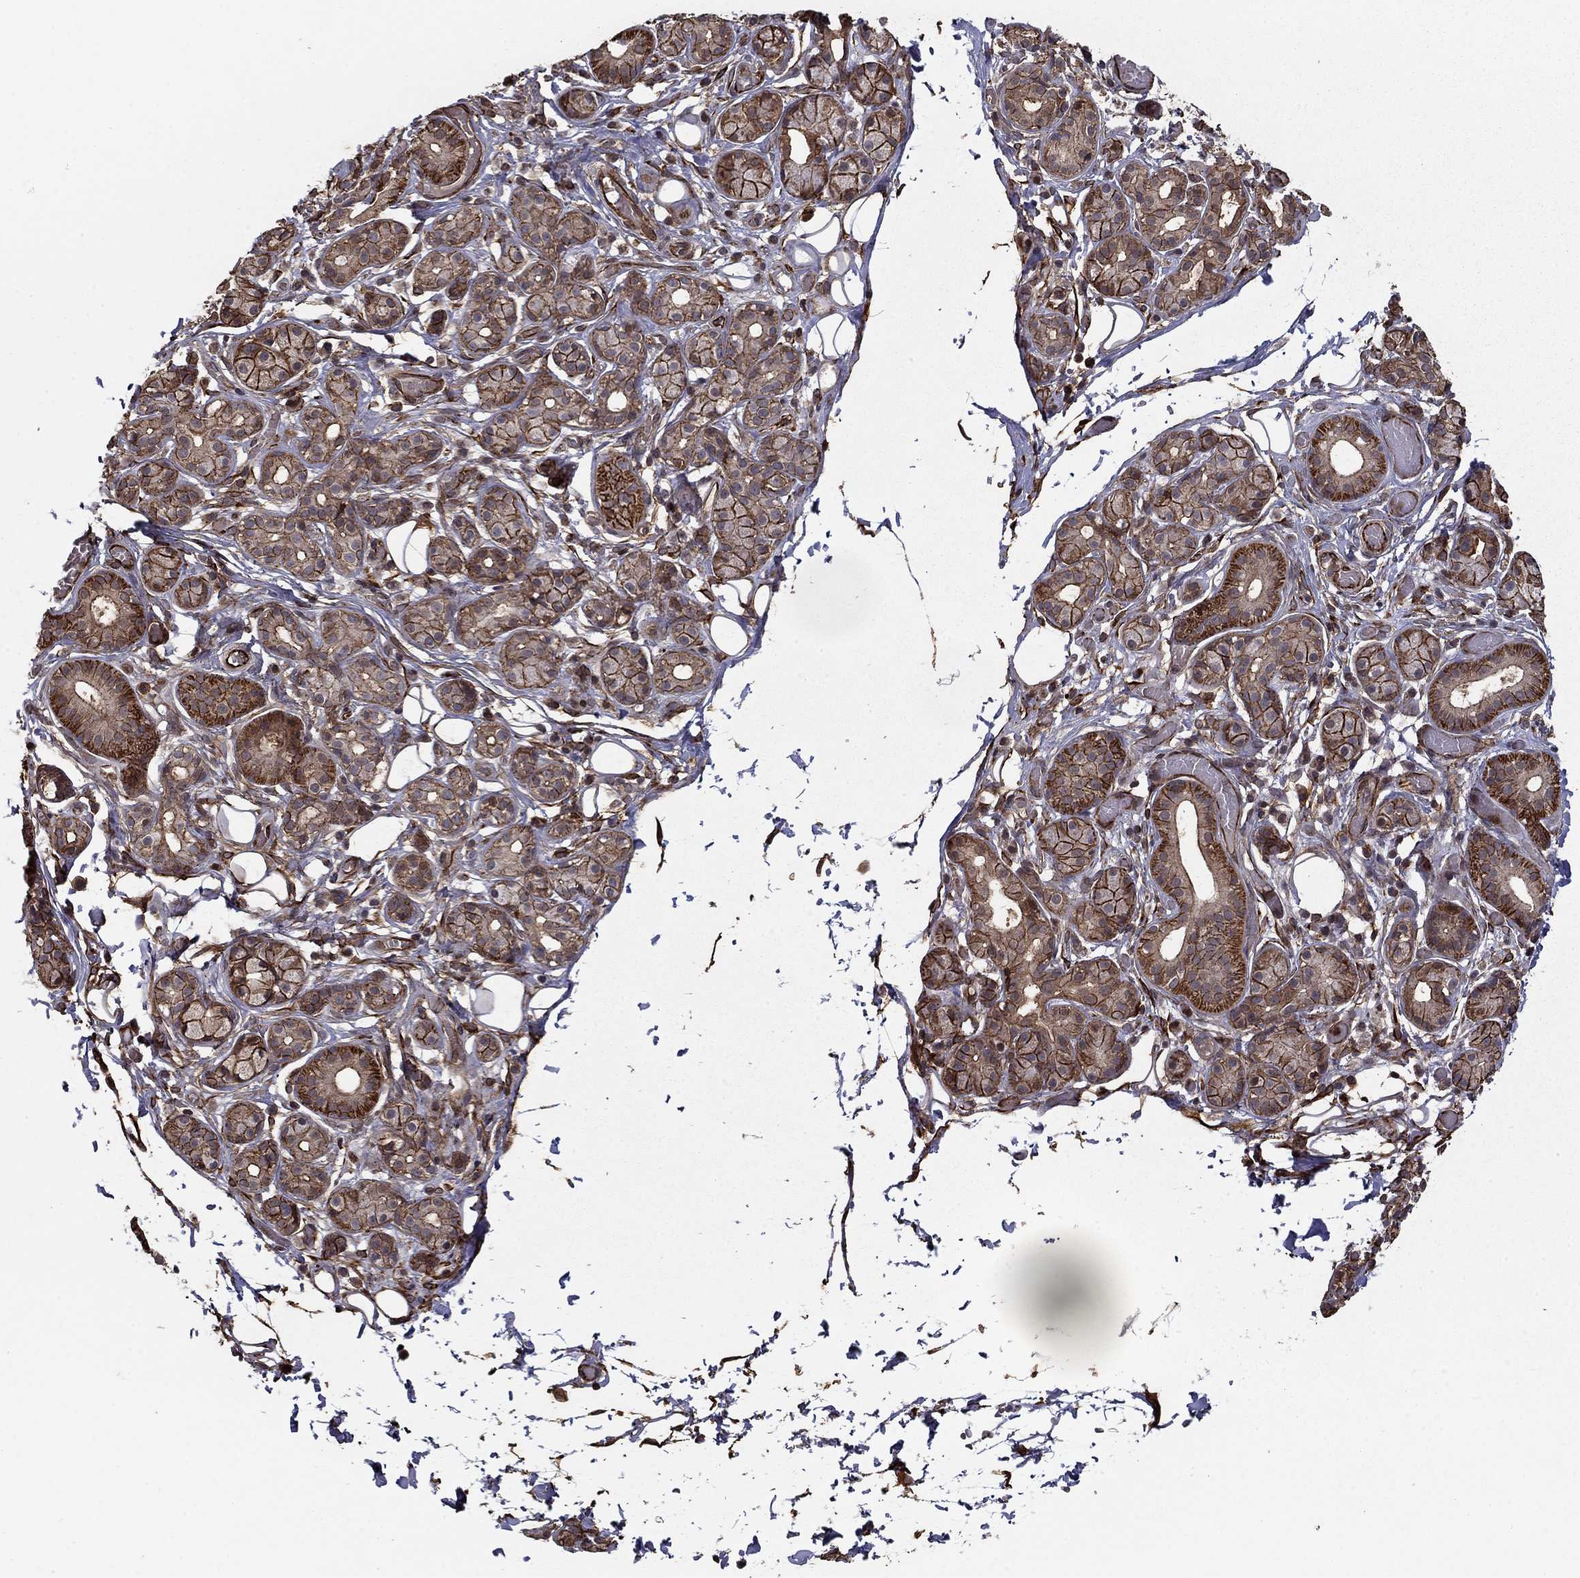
{"staining": {"intensity": "moderate", "quantity": "25%-75%", "location": "cytoplasmic/membranous"}, "tissue": "salivary gland", "cell_type": "Glandular cells", "image_type": "normal", "snomed": [{"axis": "morphology", "description": "Normal tissue, NOS"}, {"axis": "topography", "description": "Salivary gland"}, {"axis": "topography", "description": "Peripheral nerve tissue"}], "caption": "Salivary gland stained with DAB (3,3'-diaminobenzidine) immunohistochemistry (IHC) demonstrates medium levels of moderate cytoplasmic/membranous staining in approximately 25%-75% of glandular cells.", "gene": "ADM", "patient": {"sex": "male", "age": 71}}